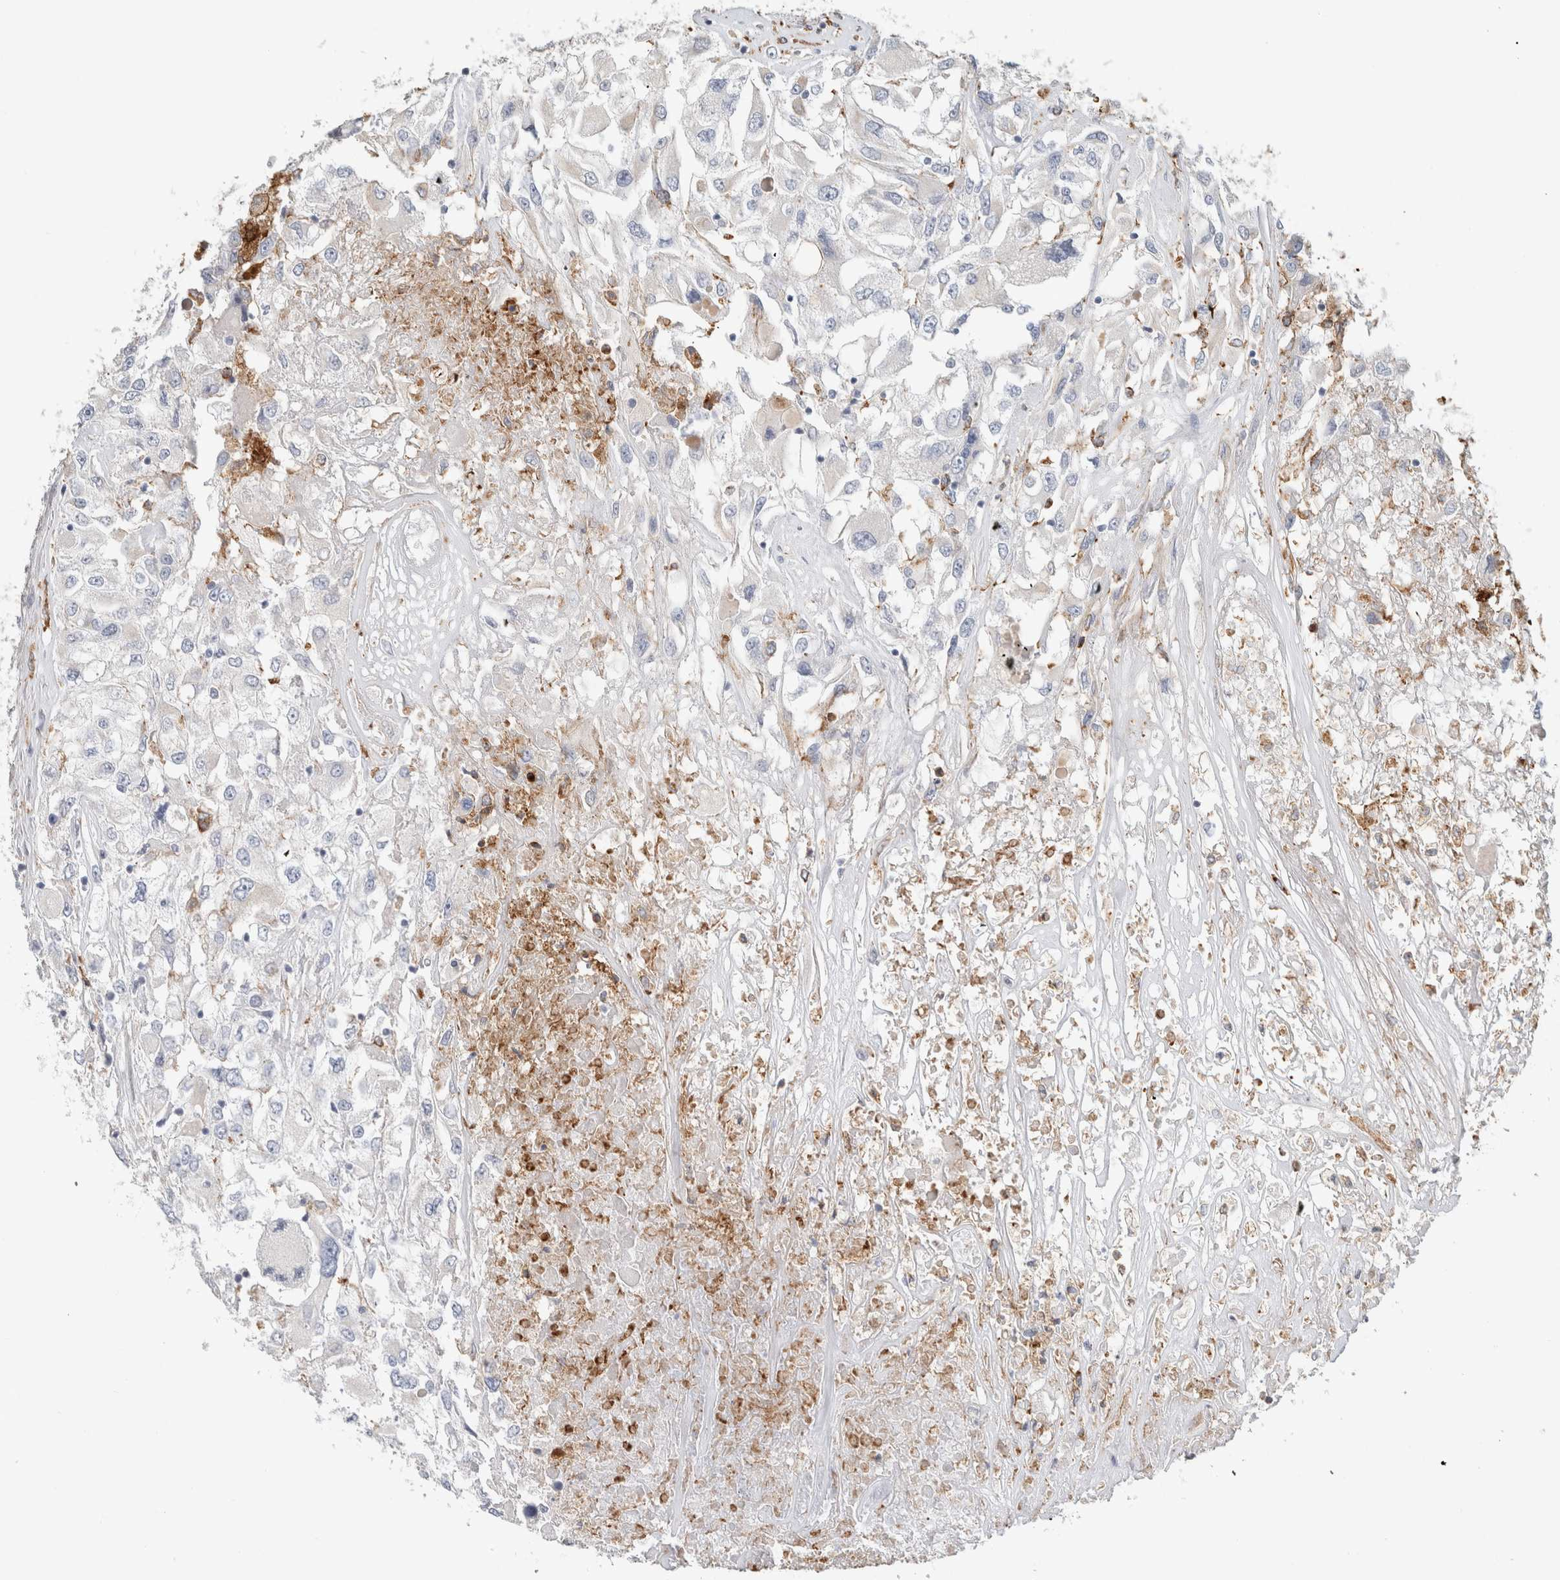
{"staining": {"intensity": "negative", "quantity": "none", "location": "none"}, "tissue": "renal cancer", "cell_type": "Tumor cells", "image_type": "cancer", "snomed": [{"axis": "morphology", "description": "Adenocarcinoma, NOS"}, {"axis": "topography", "description": "Kidney"}], "caption": "Adenocarcinoma (renal) was stained to show a protein in brown. There is no significant positivity in tumor cells.", "gene": "LY86", "patient": {"sex": "female", "age": 52}}